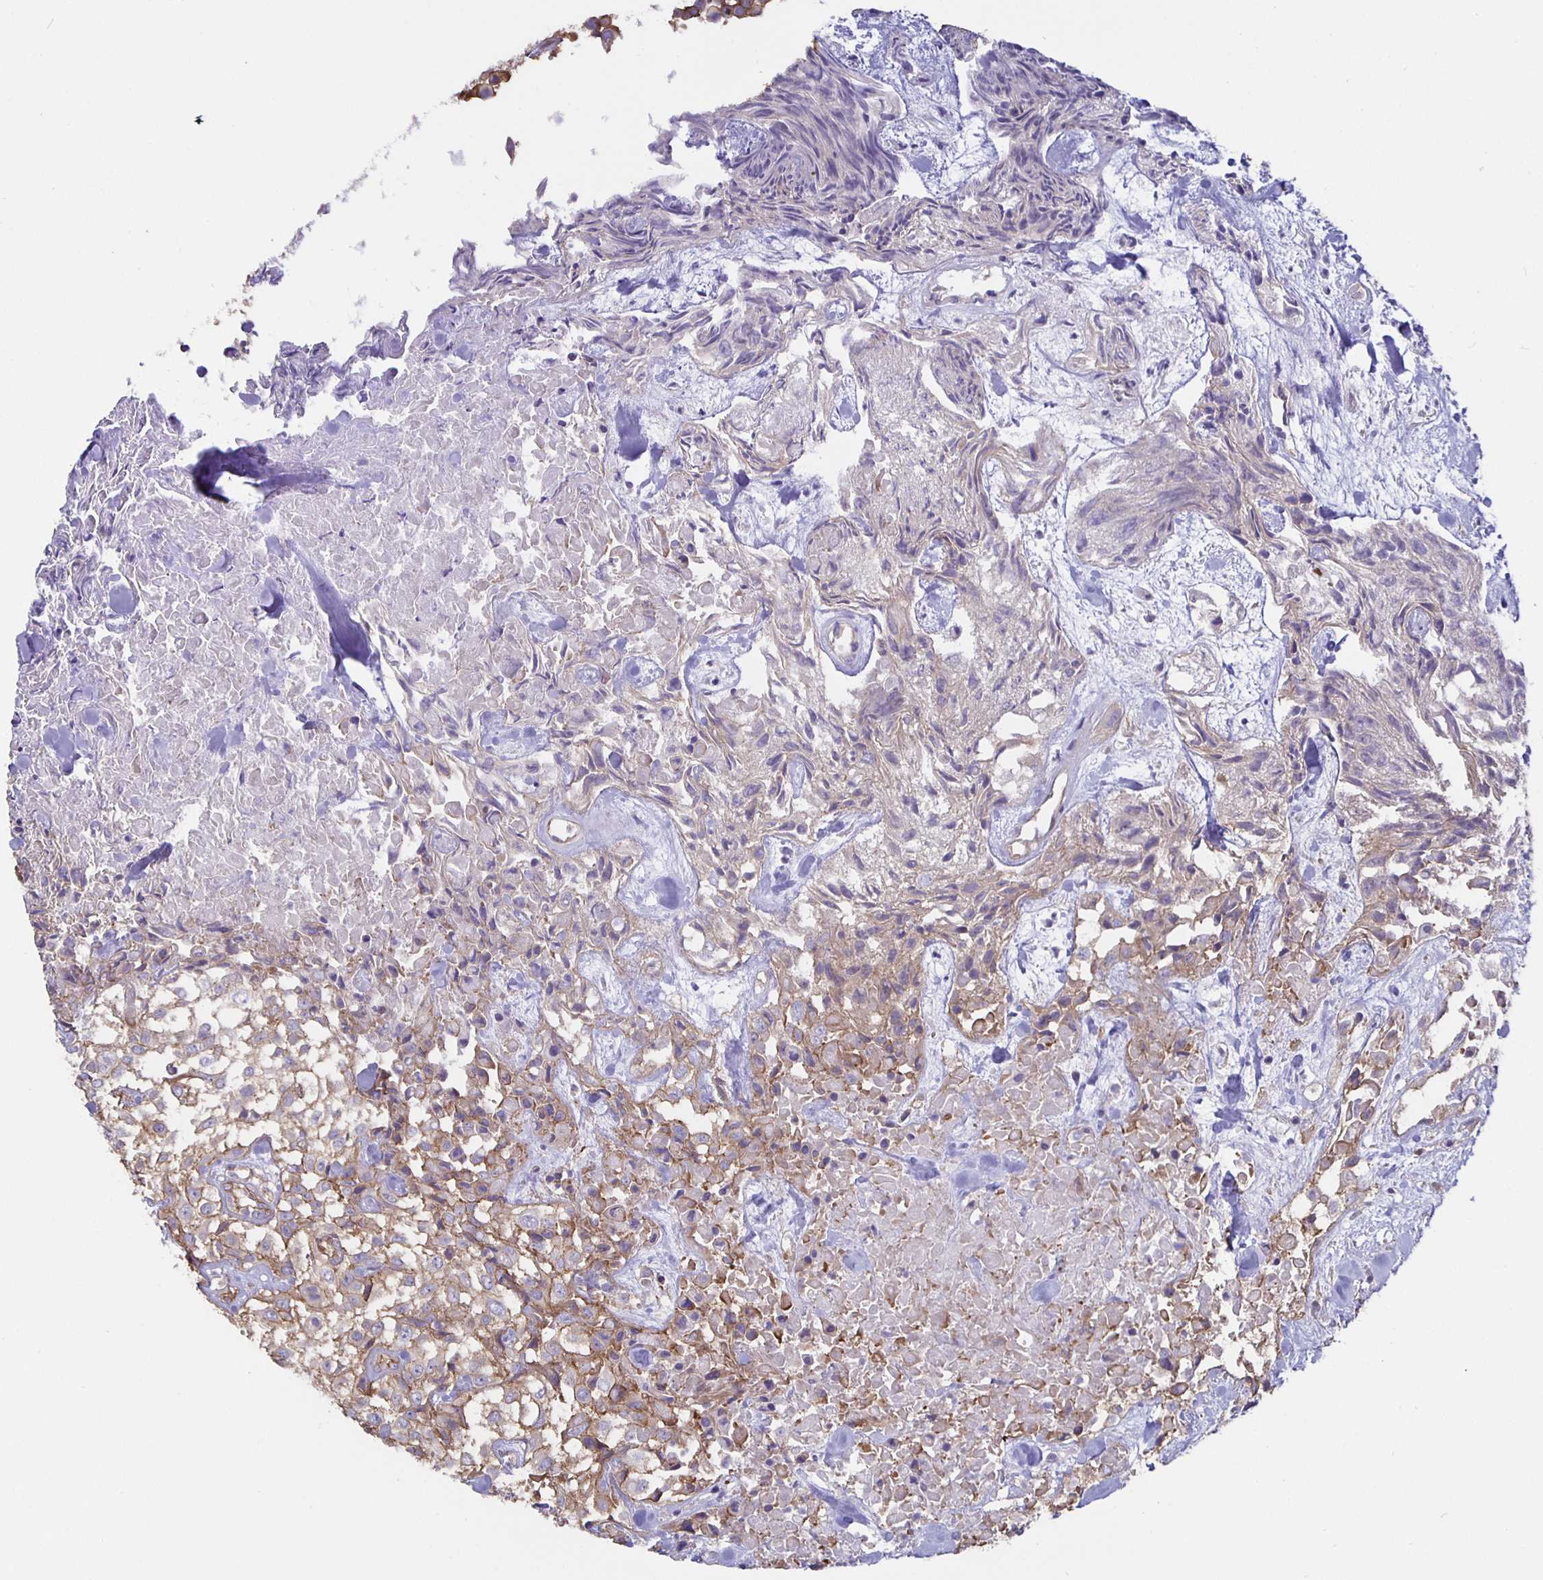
{"staining": {"intensity": "moderate", "quantity": "25%-75%", "location": "cytoplasmic/membranous"}, "tissue": "urothelial cancer", "cell_type": "Tumor cells", "image_type": "cancer", "snomed": [{"axis": "morphology", "description": "Urothelial carcinoma, High grade"}, {"axis": "topography", "description": "Urinary bladder"}], "caption": "Immunohistochemistry (DAB) staining of urothelial cancer exhibits moderate cytoplasmic/membranous protein staining in approximately 25%-75% of tumor cells.", "gene": "ARHGEF39", "patient": {"sex": "male", "age": 56}}